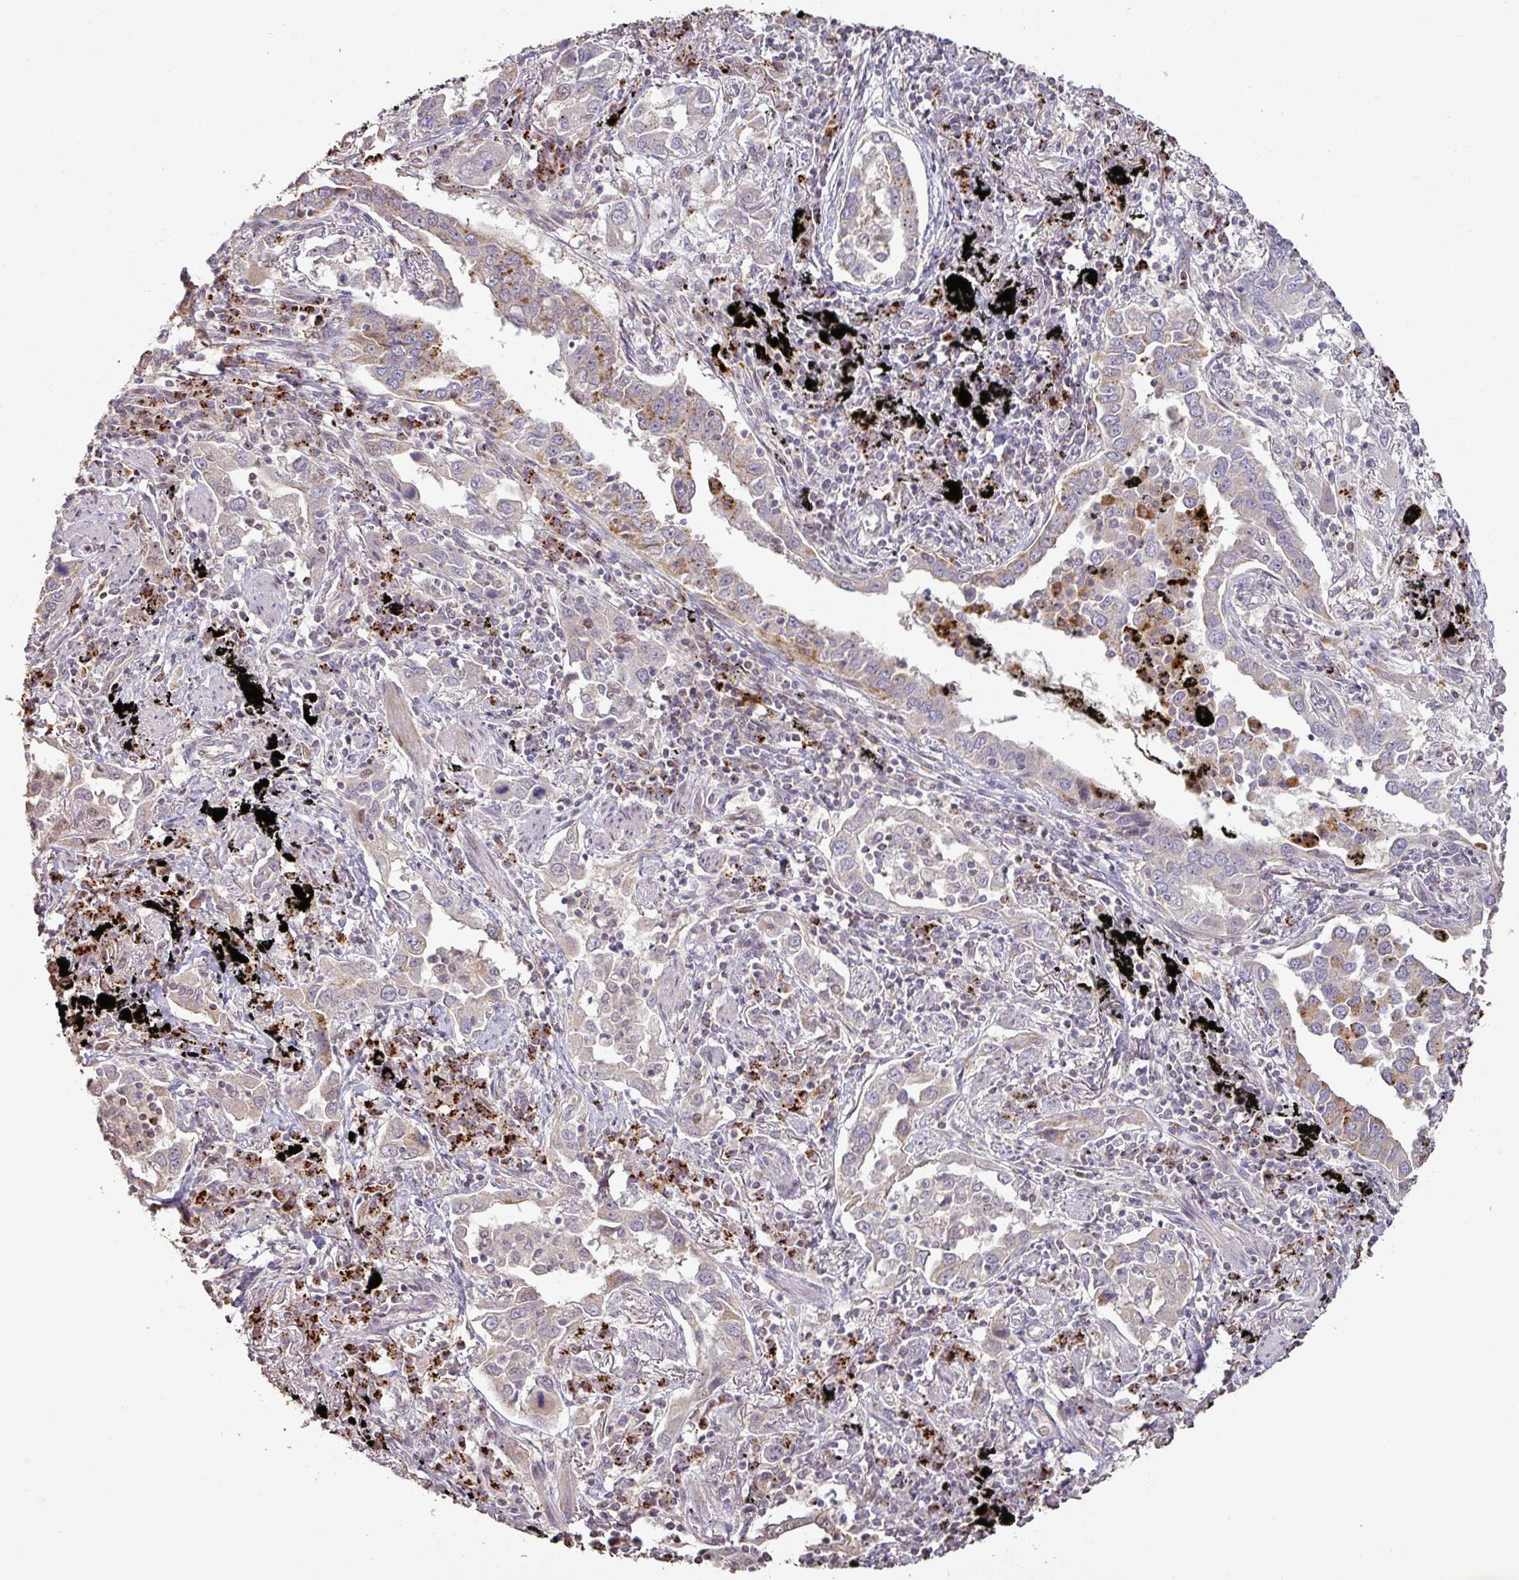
{"staining": {"intensity": "moderate", "quantity": "<25%", "location": "cytoplasmic/membranous"}, "tissue": "lung cancer", "cell_type": "Tumor cells", "image_type": "cancer", "snomed": [{"axis": "morphology", "description": "Adenocarcinoma, NOS"}, {"axis": "topography", "description": "Lung"}], "caption": "Lung cancer stained with immunohistochemistry (IHC) shows moderate cytoplasmic/membranous positivity in about <25% of tumor cells.", "gene": "CXCR5", "patient": {"sex": "male", "age": 67}}